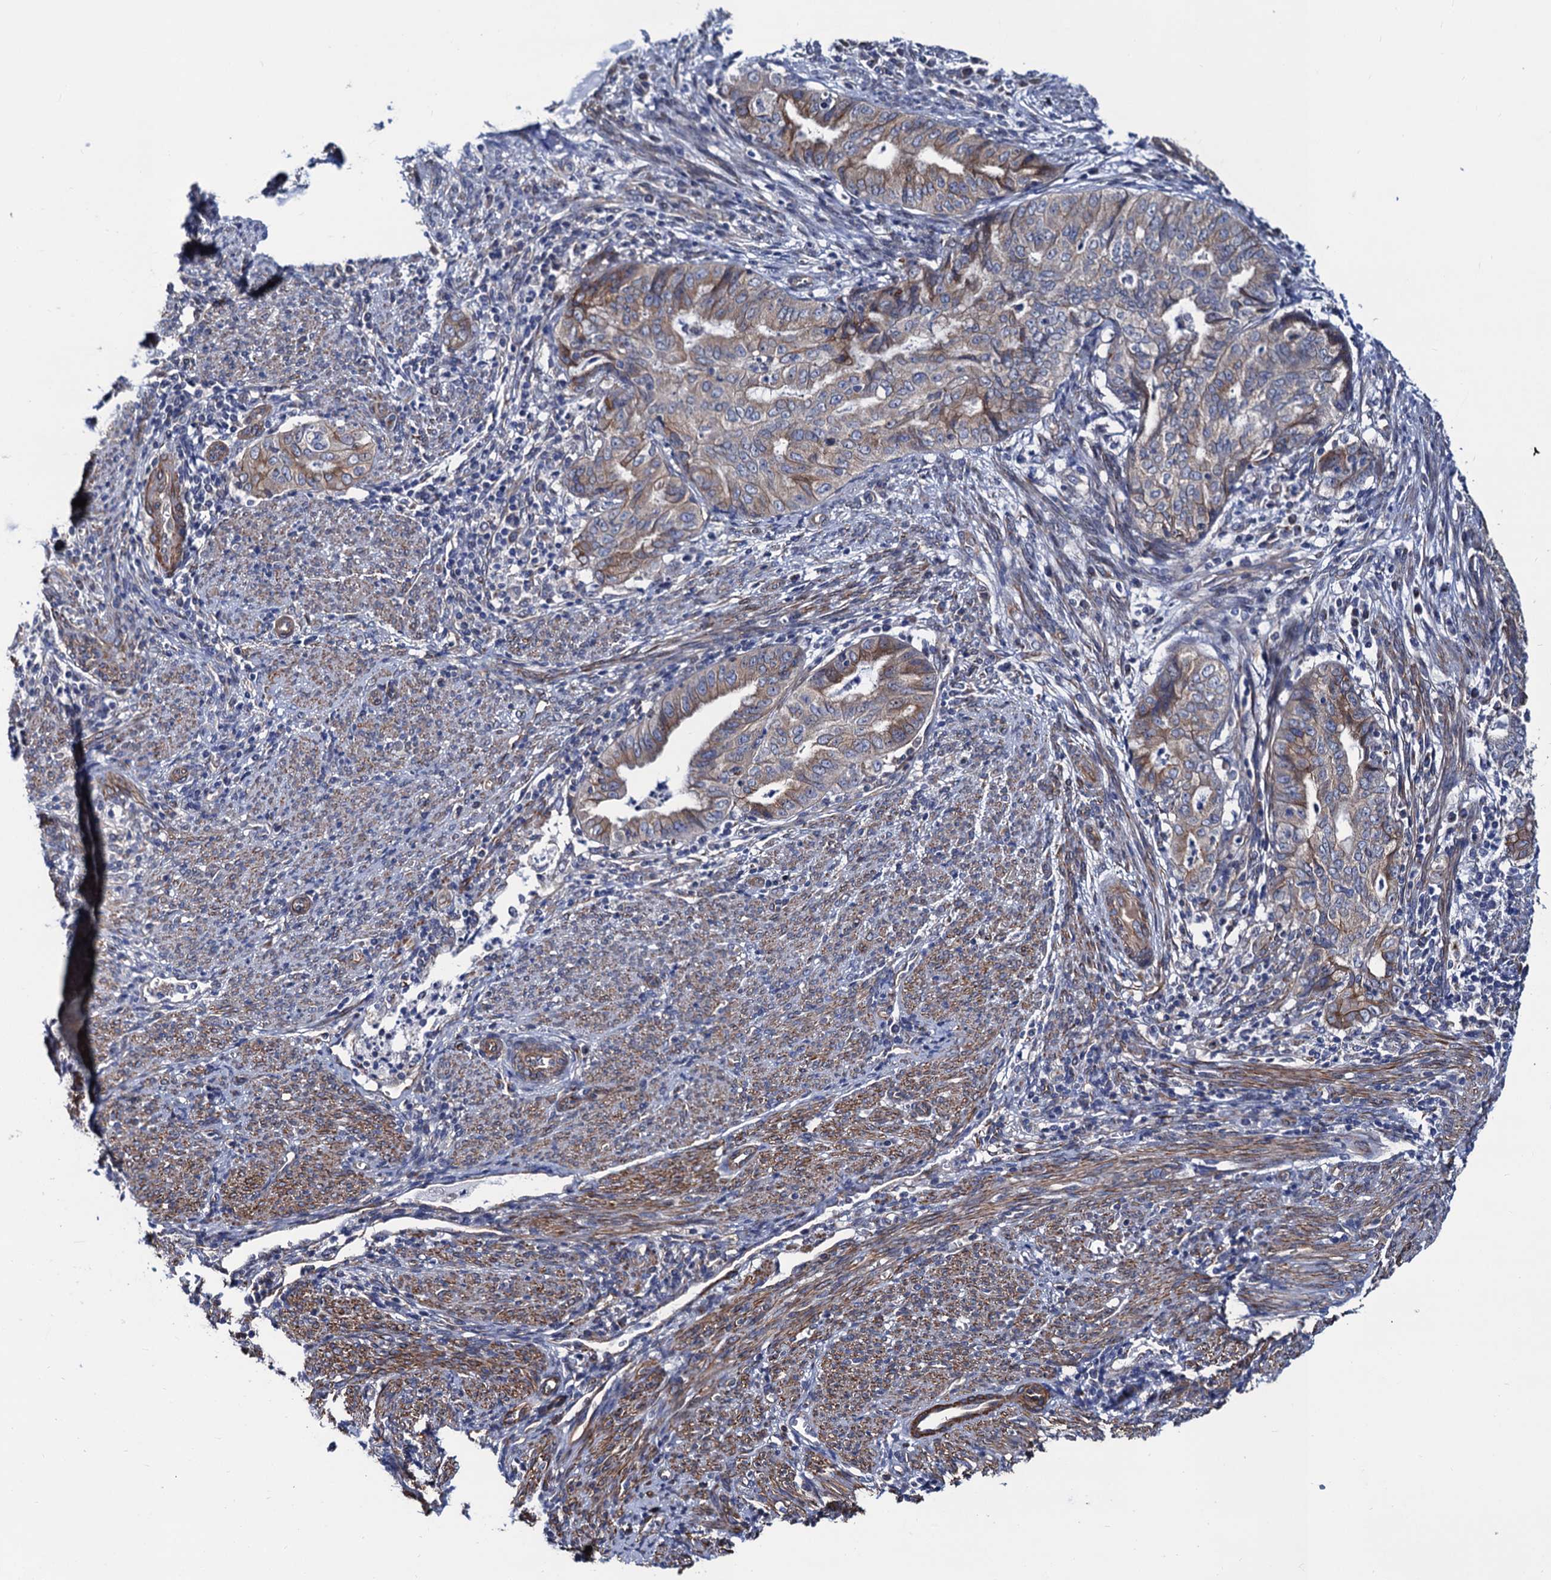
{"staining": {"intensity": "weak", "quantity": "<25%", "location": "cytoplasmic/membranous"}, "tissue": "endometrial cancer", "cell_type": "Tumor cells", "image_type": "cancer", "snomed": [{"axis": "morphology", "description": "Adenocarcinoma, NOS"}, {"axis": "topography", "description": "Endometrium"}], "caption": "Immunohistochemistry (IHC) of adenocarcinoma (endometrial) demonstrates no staining in tumor cells.", "gene": "ZDHHC18", "patient": {"sex": "female", "age": 79}}